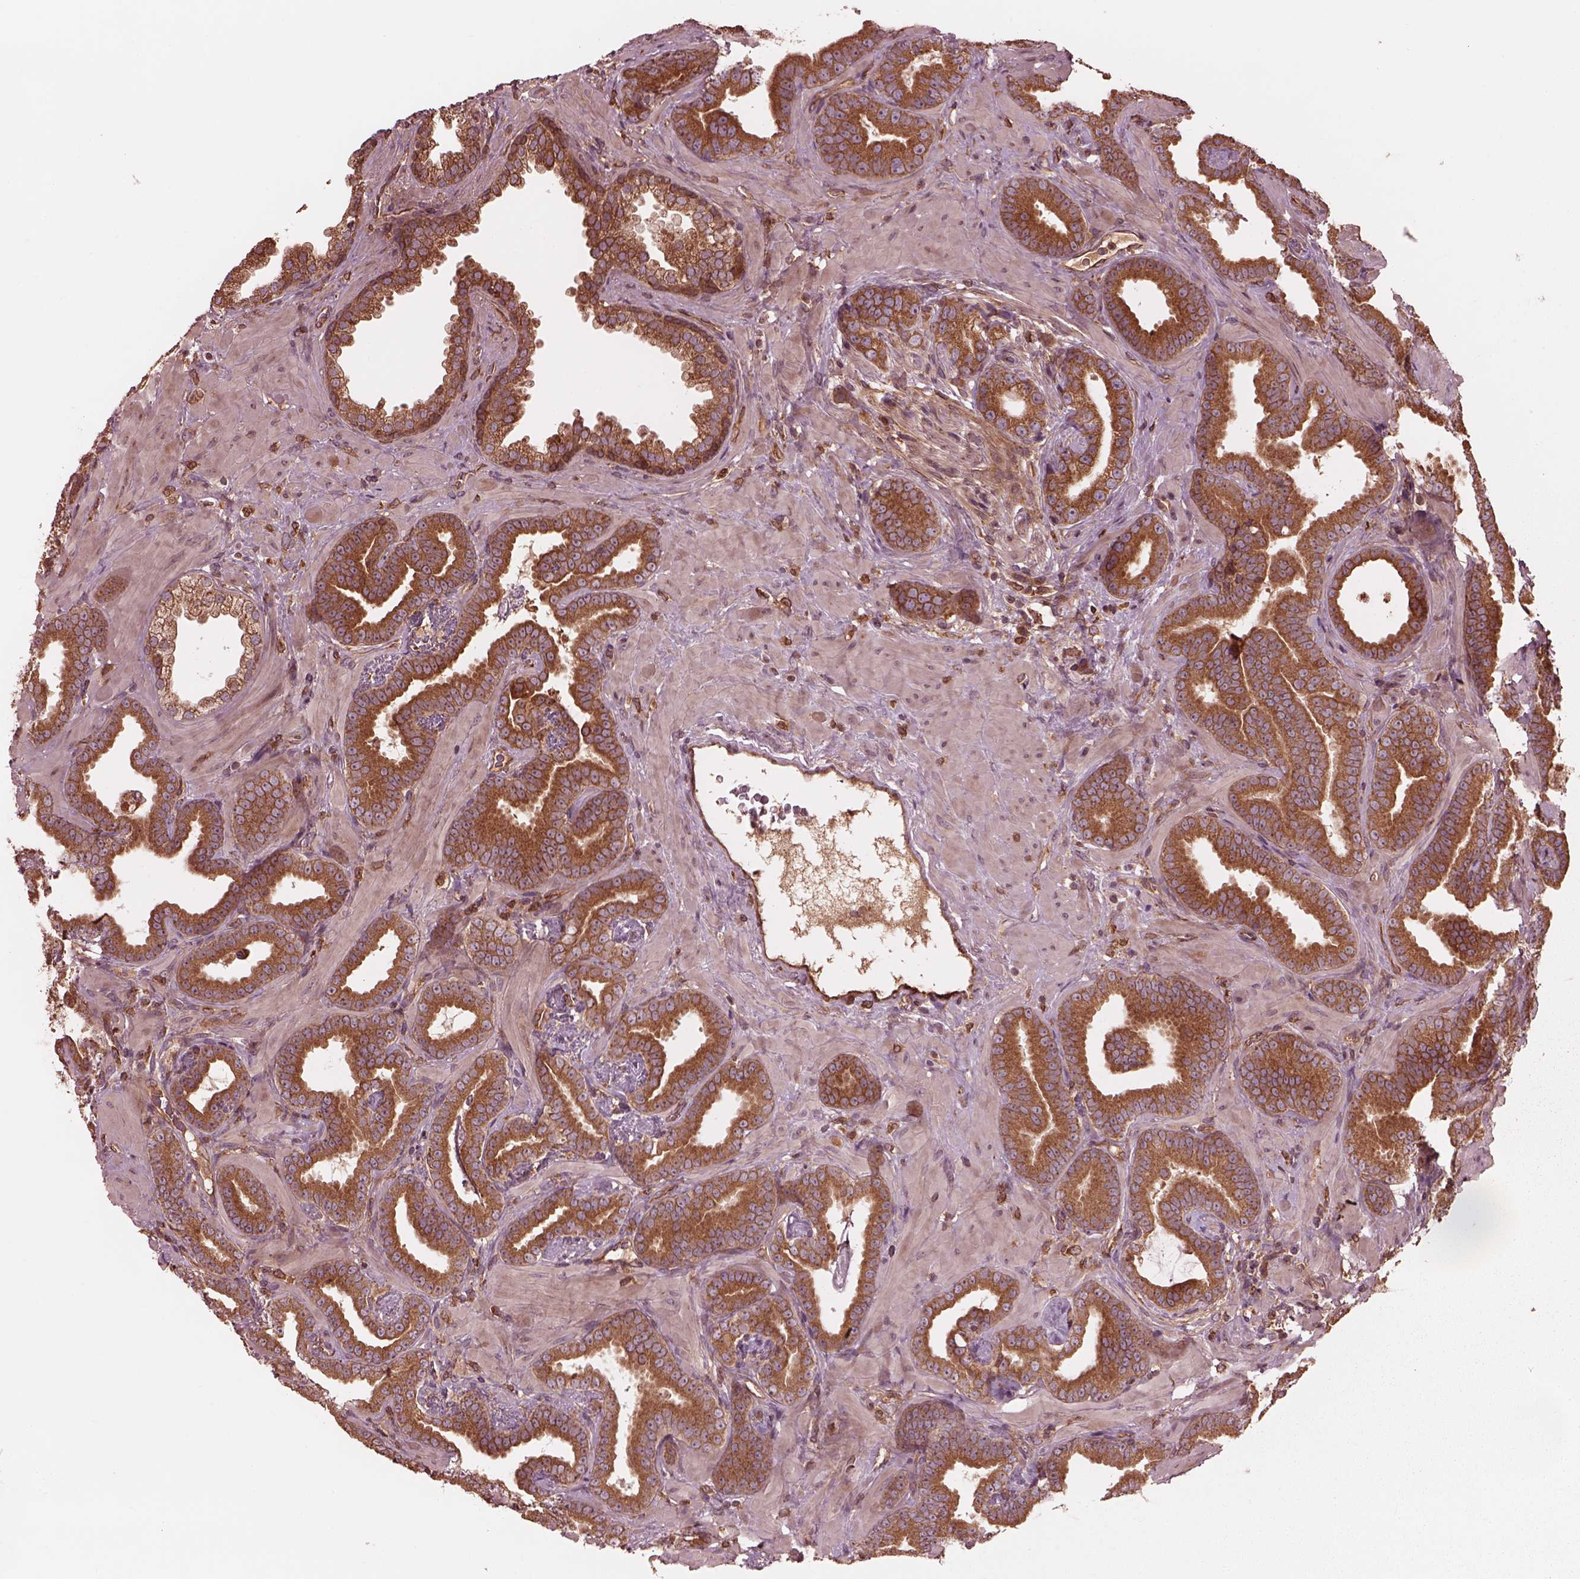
{"staining": {"intensity": "strong", "quantity": ">75%", "location": "cytoplasmic/membranous"}, "tissue": "prostate cancer", "cell_type": "Tumor cells", "image_type": "cancer", "snomed": [{"axis": "morphology", "description": "Adenocarcinoma, Low grade"}, {"axis": "topography", "description": "Prostate"}], "caption": "Strong cytoplasmic/membranous staining for a protein is present in approximately >75% of tumor cells of low-grade adenocarcinoma (prostate) using immunohistochemistry (IHC).", "gene": "PIK3R2", "patient": {"sex": "male", "age": 63}}